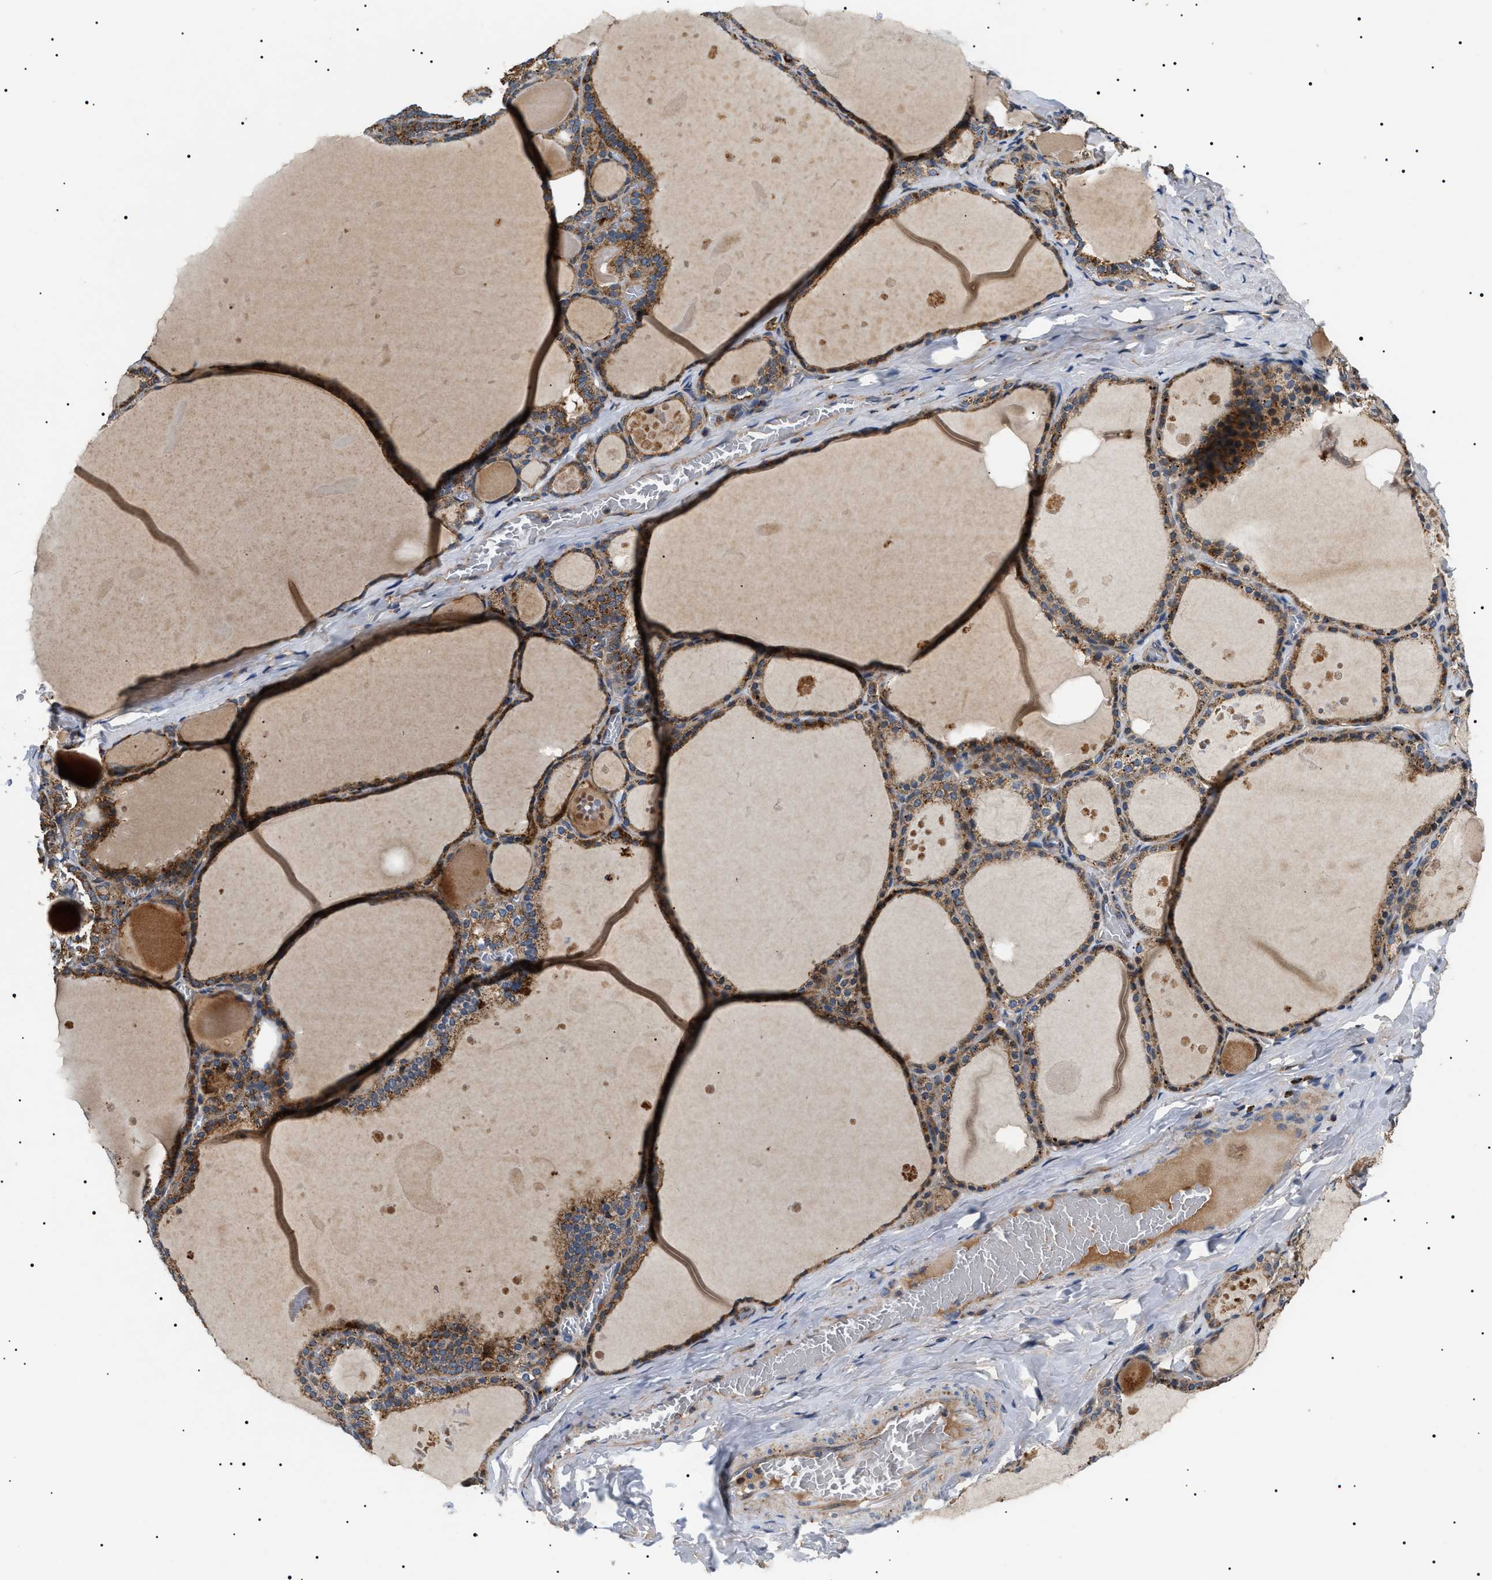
{"staining": {"intensity": "strong", "quantity": ">75%", "location": "cytoplasmic/membranous"}, "tissue": "thyroid gland", "cell_type": "Glandular cells", "image_type": "normal", "snomed": [{"axis": "morphology", "description": "Normal tissue, NOS"}, {"axis": "topography", "description": "Thyroid gland"}], "caption": "A brown stain labels strong cytoplasmic/membranous staining of a protein in glandular cells of normal human thyroid gland. Nuclei are stained in blue.", "gene": "OXSM", "patient": {"sex": "male", "age": 56}}